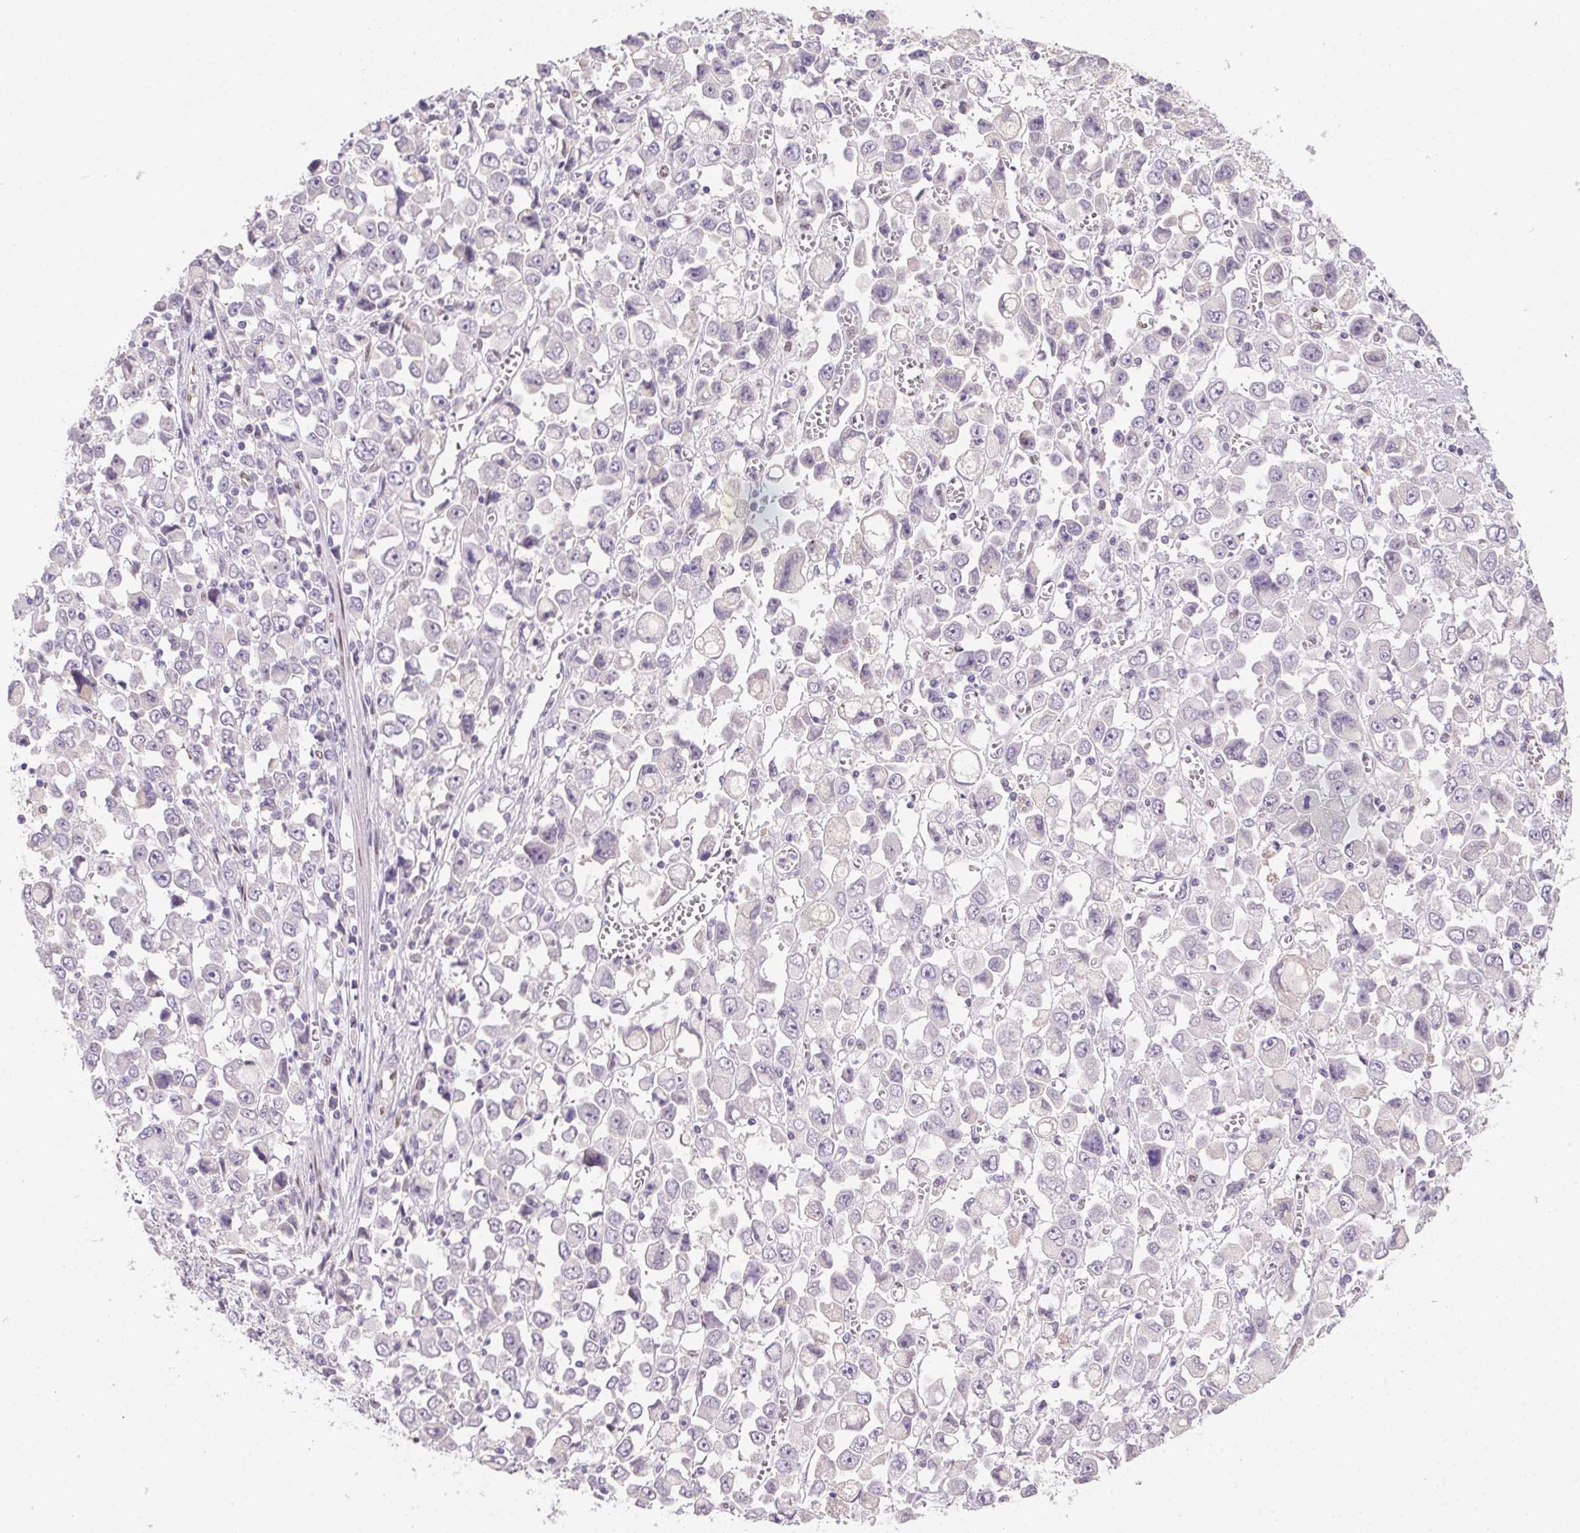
{"staining": {"intensity": "negative", "quantity": "none", "location": "none"}, "tissue": "stomach cancer", "cell_type": "Tumor cells", "image_type": "cancer", "snomed": [{"axis": "morphology", "description": "Adenocarcinoma, NOS"}, {"axis": "topography", "description": "Stomach, upper"}], "caption": "Image shows no significant protein staining in tumor cells of adenocarcinoma (stomach).", "gene": "SP9", "patient": {"sex": "male", "age": 70}}